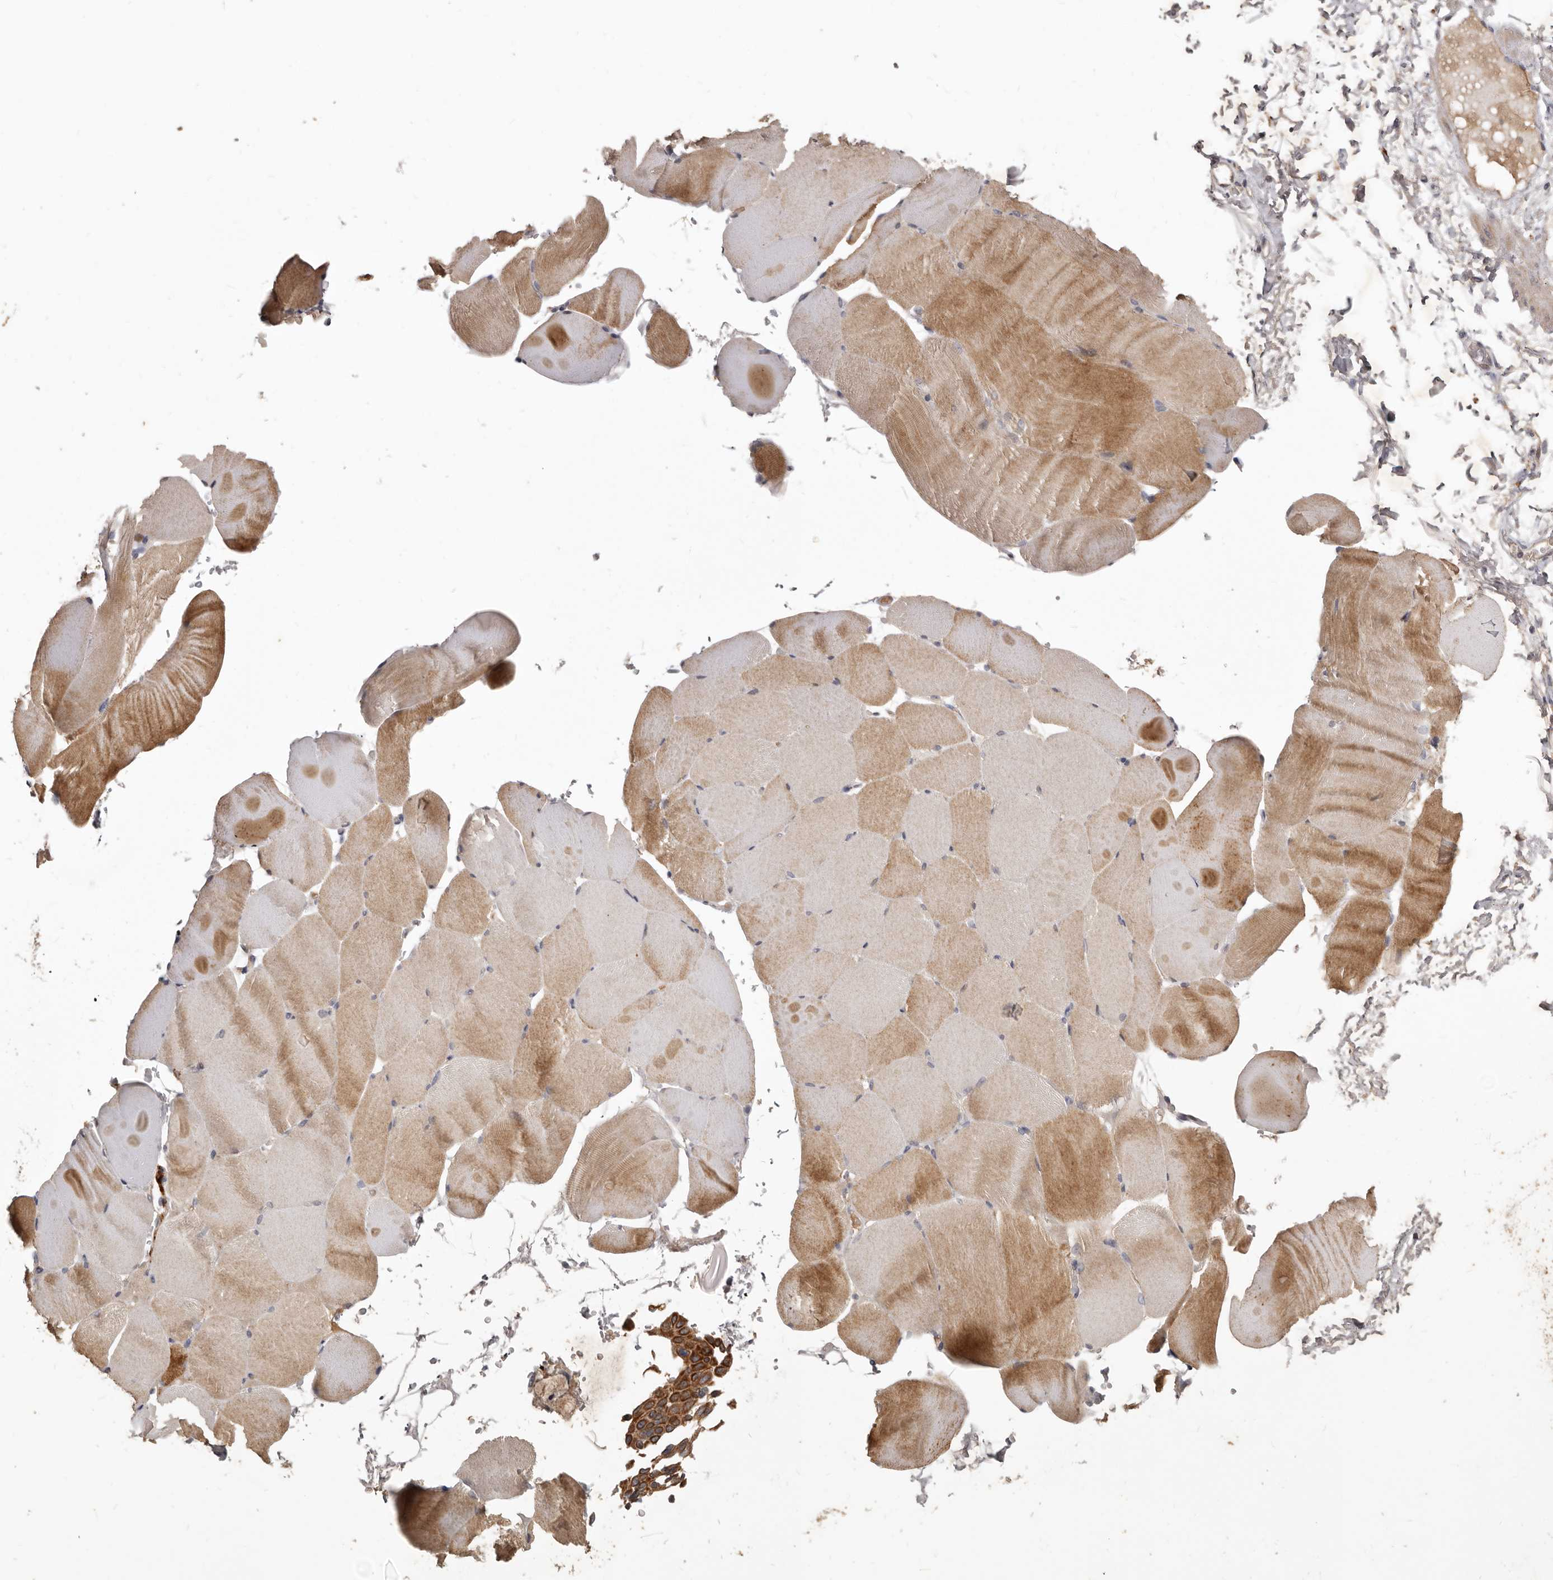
{"staining": {"intensity": "moderate", "quantity": "25%-75%", "location": "cytoplasmic/membranous"}, "tissue": "skeletal muscle", "cell_type": "Myocytes", "image_type": "normal", "snomed": [{"axis": "morphology", "description": "Normal tissue, NOS"}, {"axis": "topography", "description": "Skeletal muscle"}, {"axis": "topography", "description": "Parathyroid gland"}], "caption": "A photomicrograph showing moderate cytoplasmic/membranous positivity in approximately 25%-75% of myocytes in normal skeletal muscle, as visualized by brown immunohistochemical staining.", "gene": "NMUR1", "patient": {"sex": "female", "age": 37}}